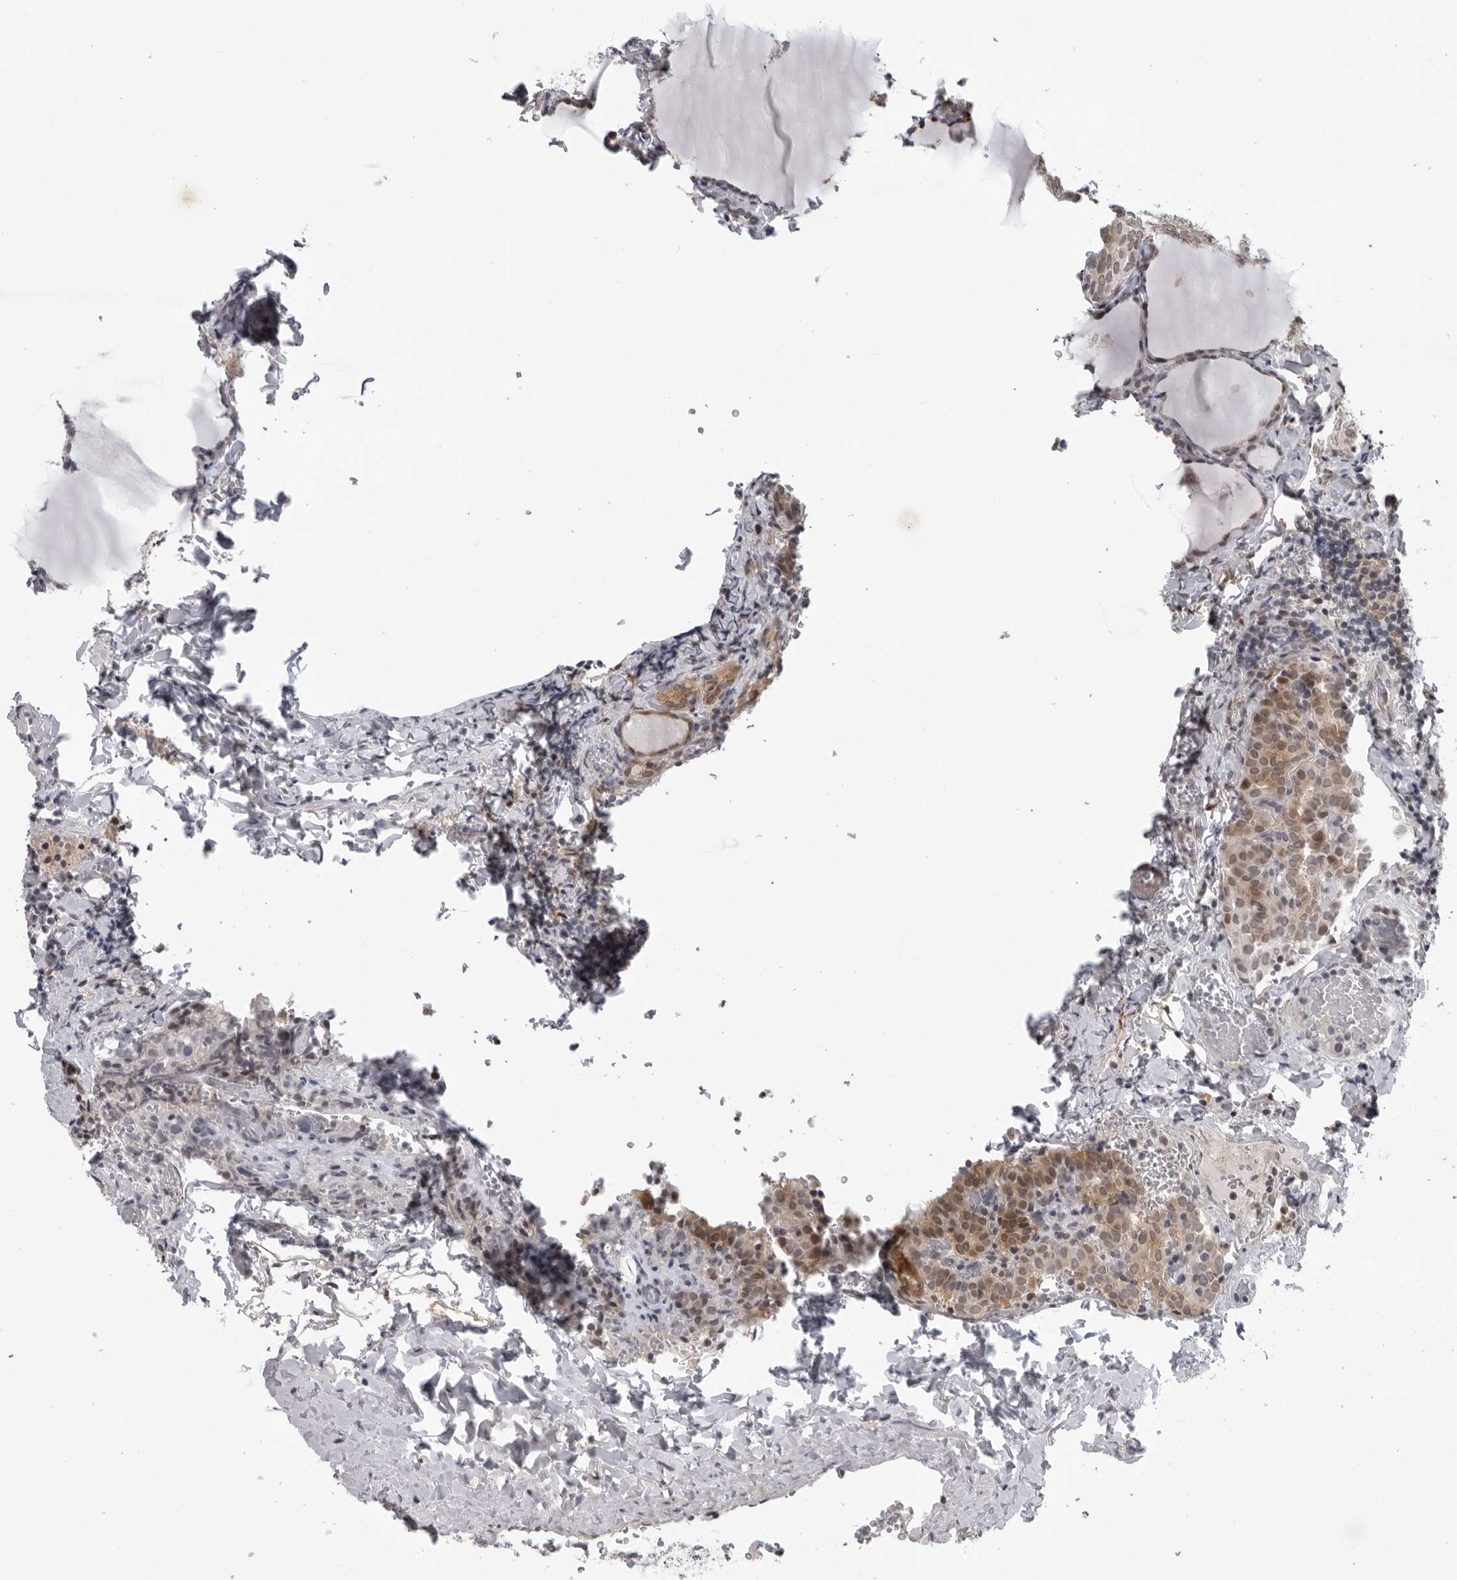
{"staining": {"intensity": "moderate", "quantity": ">75%", "location": "cytoplasmic/membranous,nuclear"}, "tissue": "thyroid cancer", "cell_type": "Tumor cells", "image_type": "cancer", "snomed": [{"axis": "morphology", "description": "Normal tissue, NOS"}, {"axis": "morphology", "description": "Papillary adenocarcinoma, NOS"}, {"axis": "topography", "description": "Thyroid gland"}], "caption": "Protein staining shows moderate cytoplasmic/membranous and nuclear positivity in approximately >75% of tumor cells in thyroid cancer (papillary adenocarcinoma). (DAB IHC with brightfield microscopy, high magnification).", "gene": "MAF", "patient": {"sex": "female", "age": 30}}